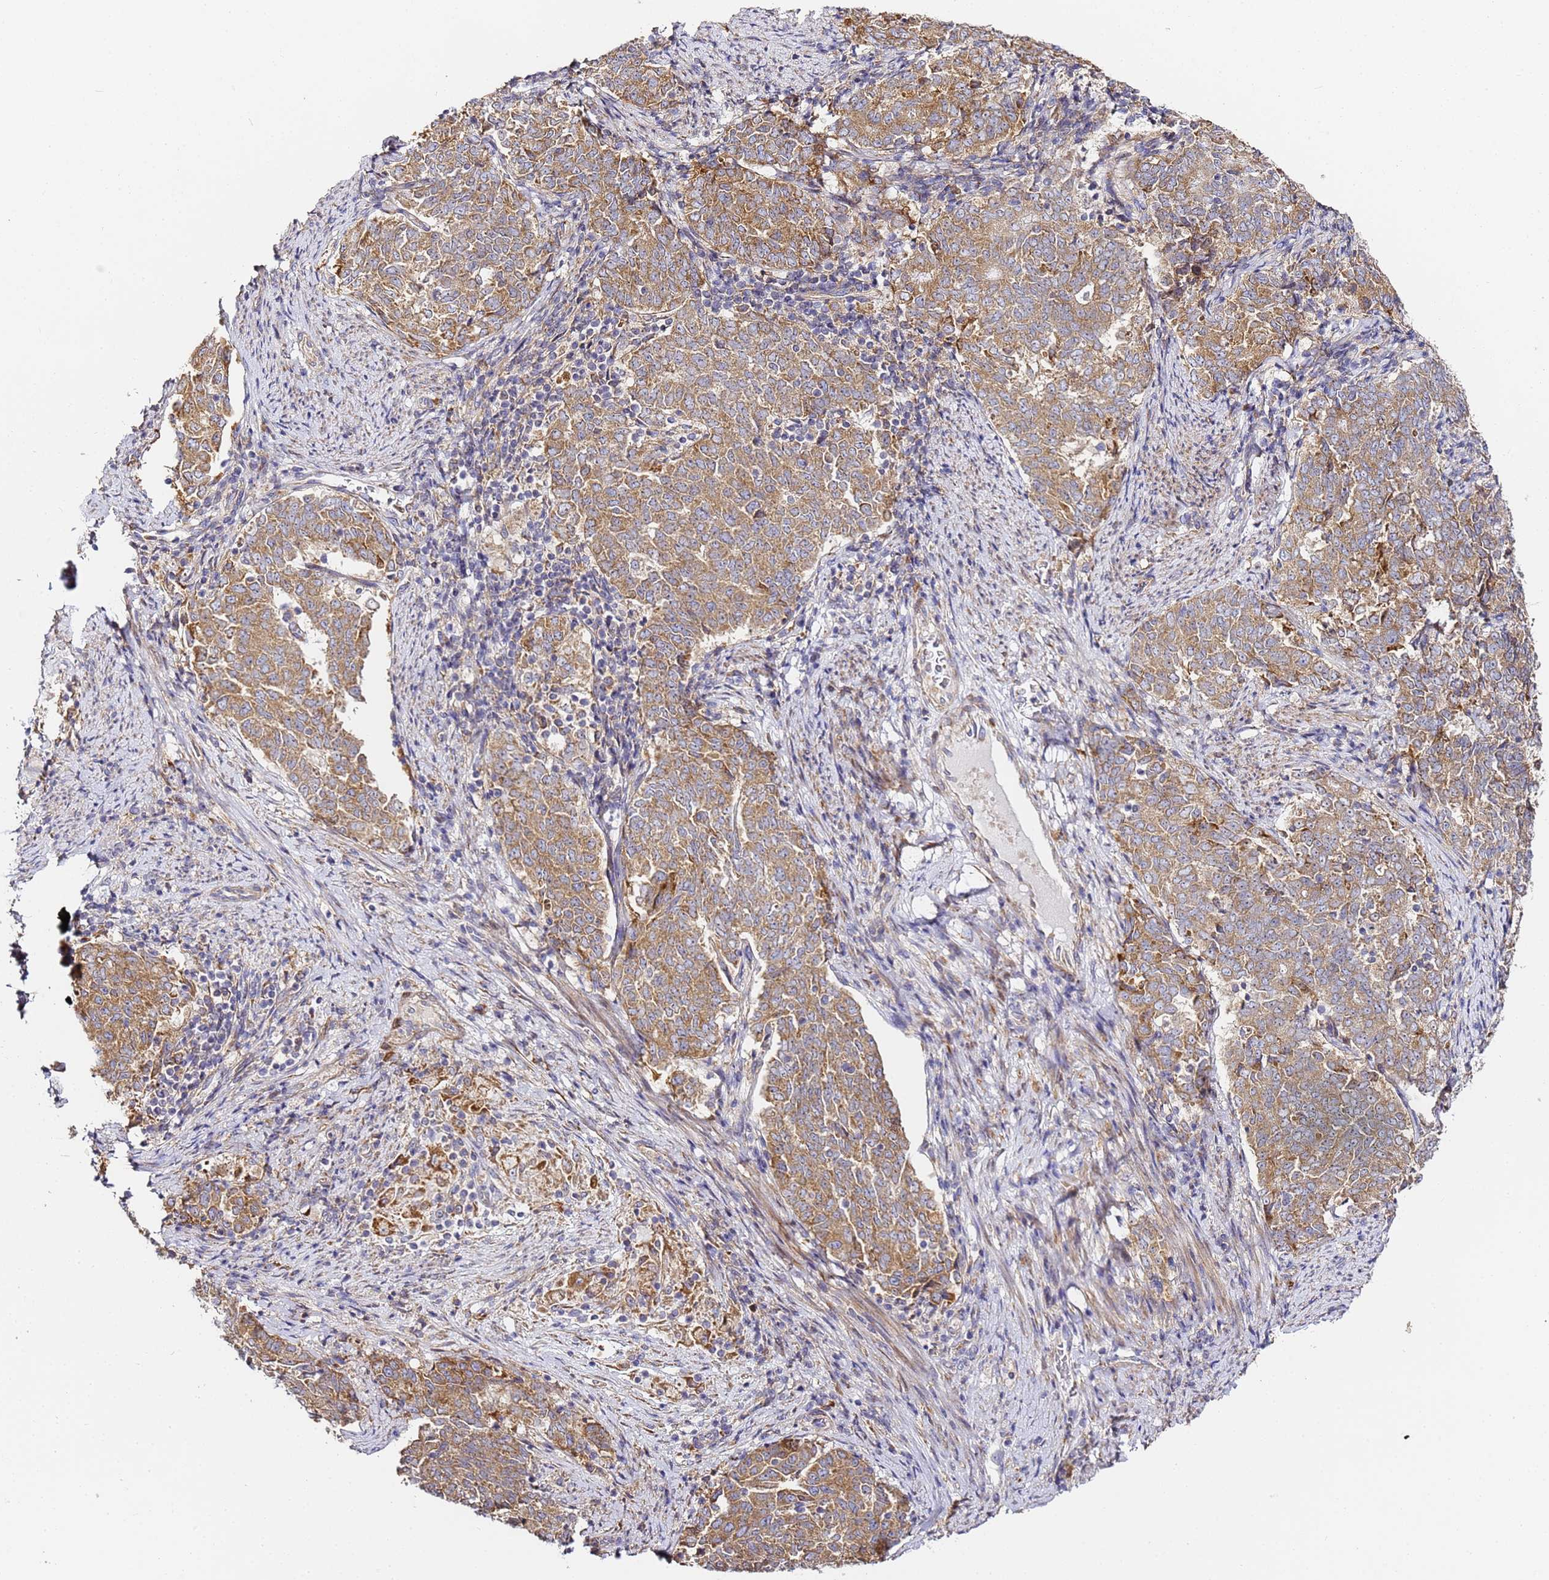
{"staining": {"intensity": "moderate", "quantity": ">75%", "location": "cytoplasmic/membranous"}, "tissue": "endometrial cancer", "cell_type": "Tumor cells", "image_type": "cancer", "snomed": [{"axis": "morphology", "description": "Adenocarcinoma, NOS"}, {"axis": "topography", "description": "Endometrium"}], "caption": "About >75% of tumor cells in adenocarcinoma (endometrial) reveal moderate cytoplasmic/membranous protein expression as visualized by brown immunohistochemical staining.", "gene": "RPL13A", "patient": {"sex": "female", "age": 80}}